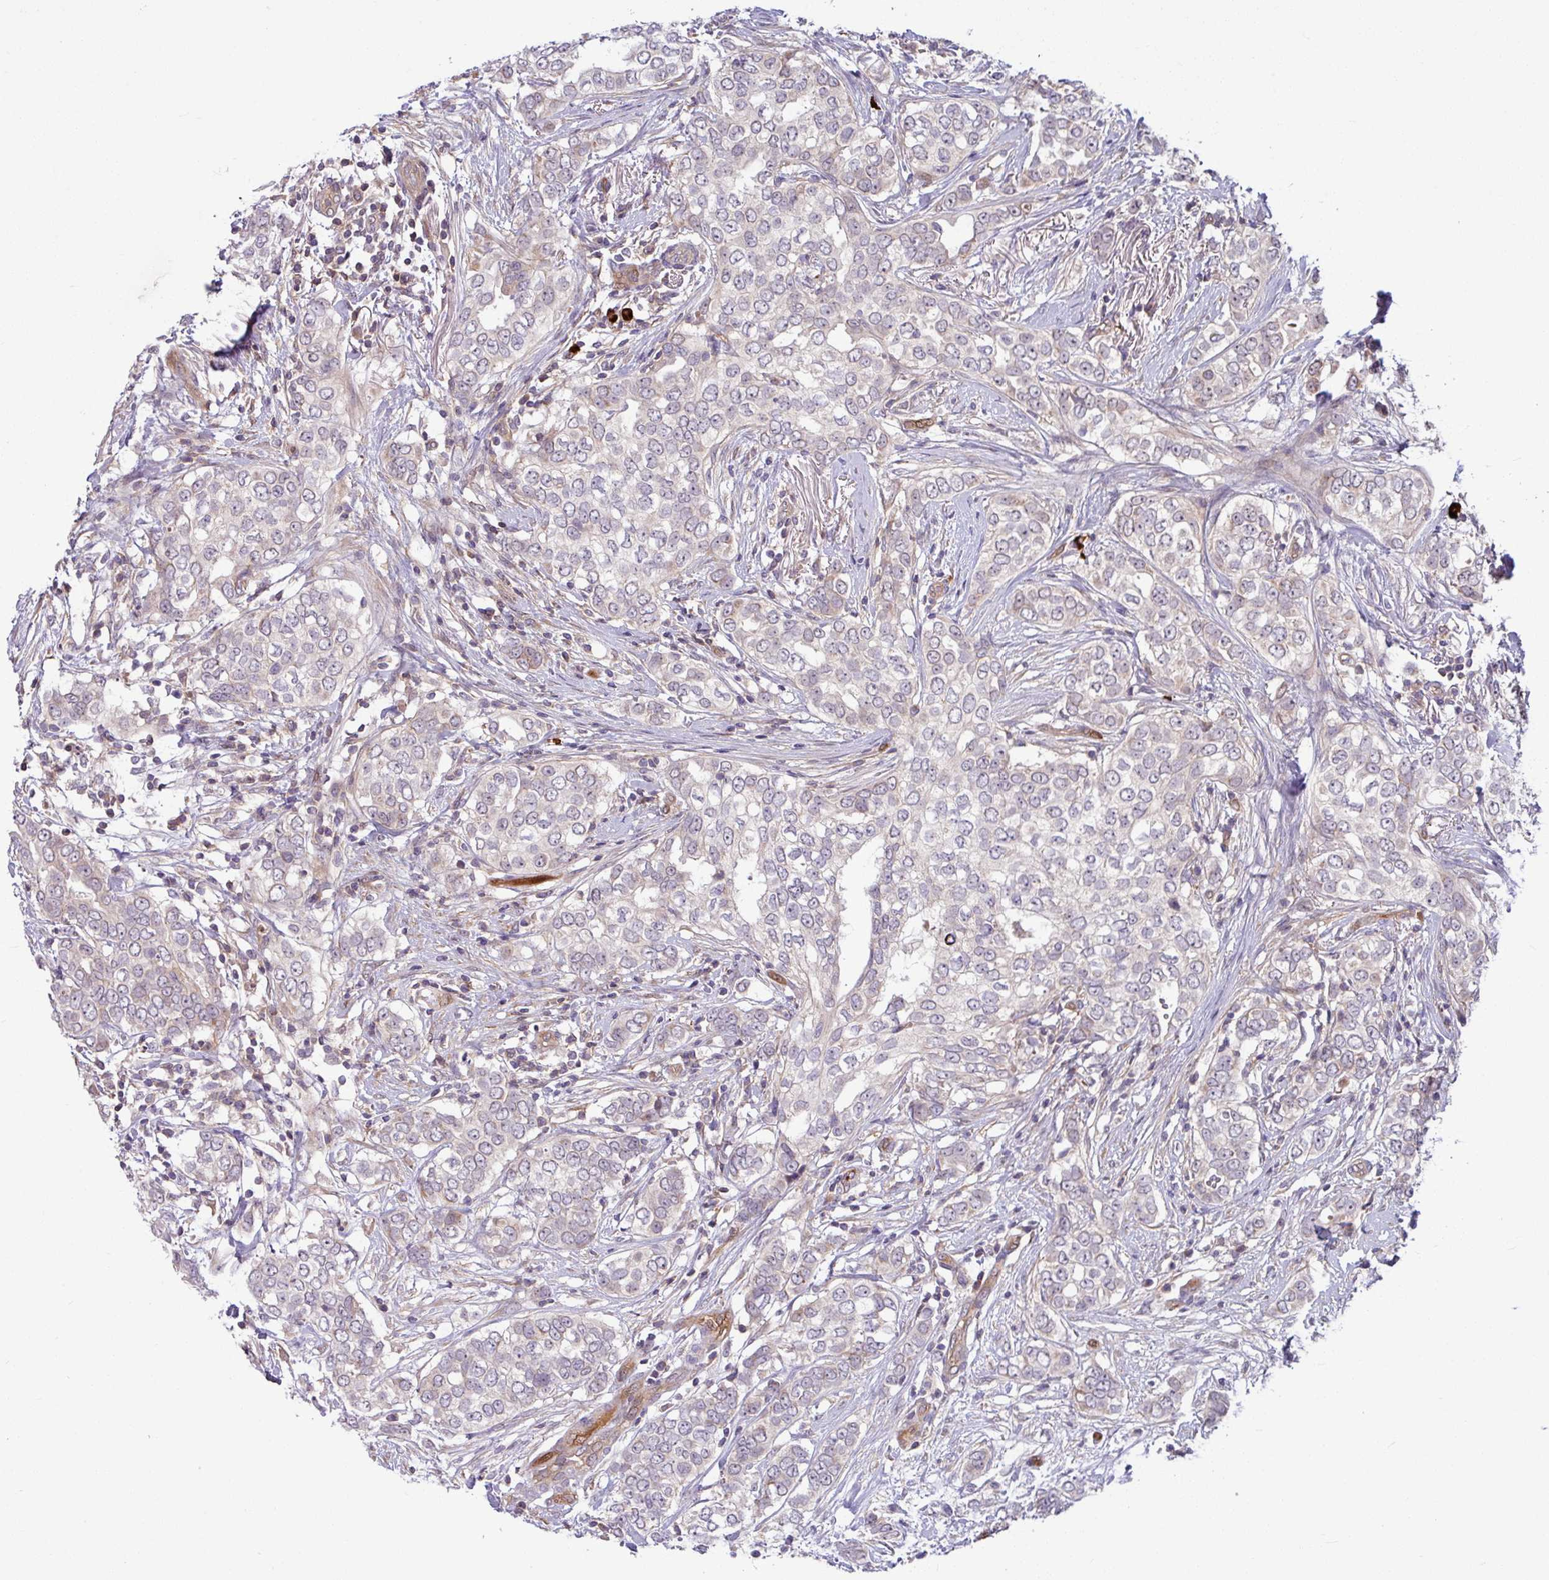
{"staining": {"intensity": "negative", "quantity": "none", "location": "none"}, "tissue": "breast cancer", "cell_type": "Tumor cells", "image_type": "cancer", "snomed": [{"axis": "morphology", "description": "Lobular carcinoma"}, {"axis": "topography", "description": "Breast"}], "caption": "Immunohistochemistry (IHC) of human breast cancer (lobular carcinoma) exhibits no positivity in tumor cells.", "gene": "B4GALNT4", "patient": {"sex": "female", "age": 51}}